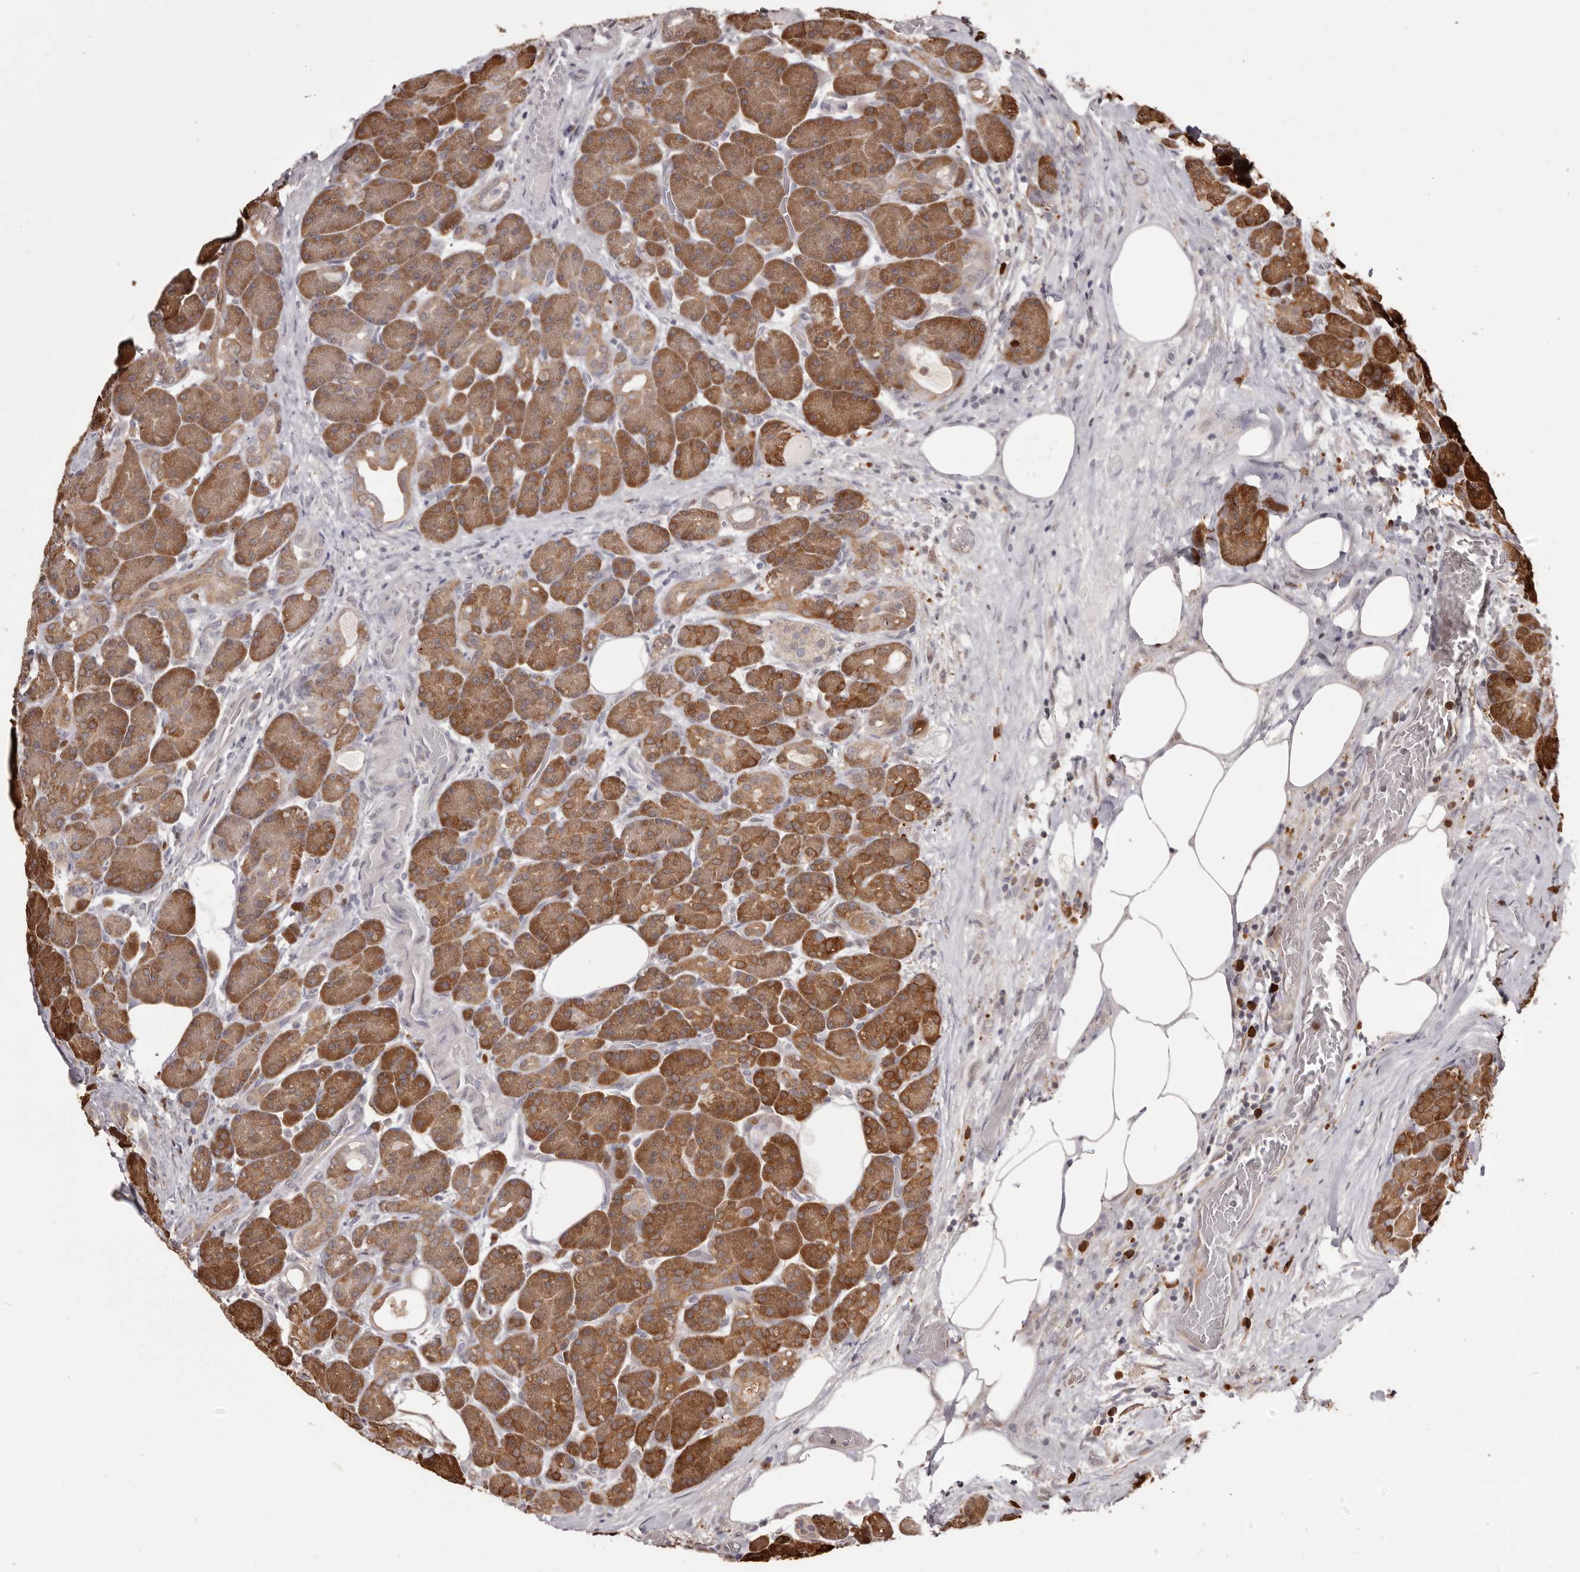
{"staining": {"intensity": "strong", "quantity": ">75%", "location": "cytoplasmic/membranous"}, "tissue": "pancreas", "cell_type": "Exocrine glandular cells", "image_type": "normal", "snomed": [{"axis": "morphology", "description": "Normal tissue, NOS"}, {"axis": "topography", "description": "Pancreas"}], "caption": "IHC of unremarkable pancreas displays high levels of strong cytoplasmic/membranous positivity in approximately >75% of exocrine glandular cells. The protein of interest is shown in brown color, while the nuclei are stained blue.", "gene": "GFOD1", "patient": {"sex": "male", "age": 63}}